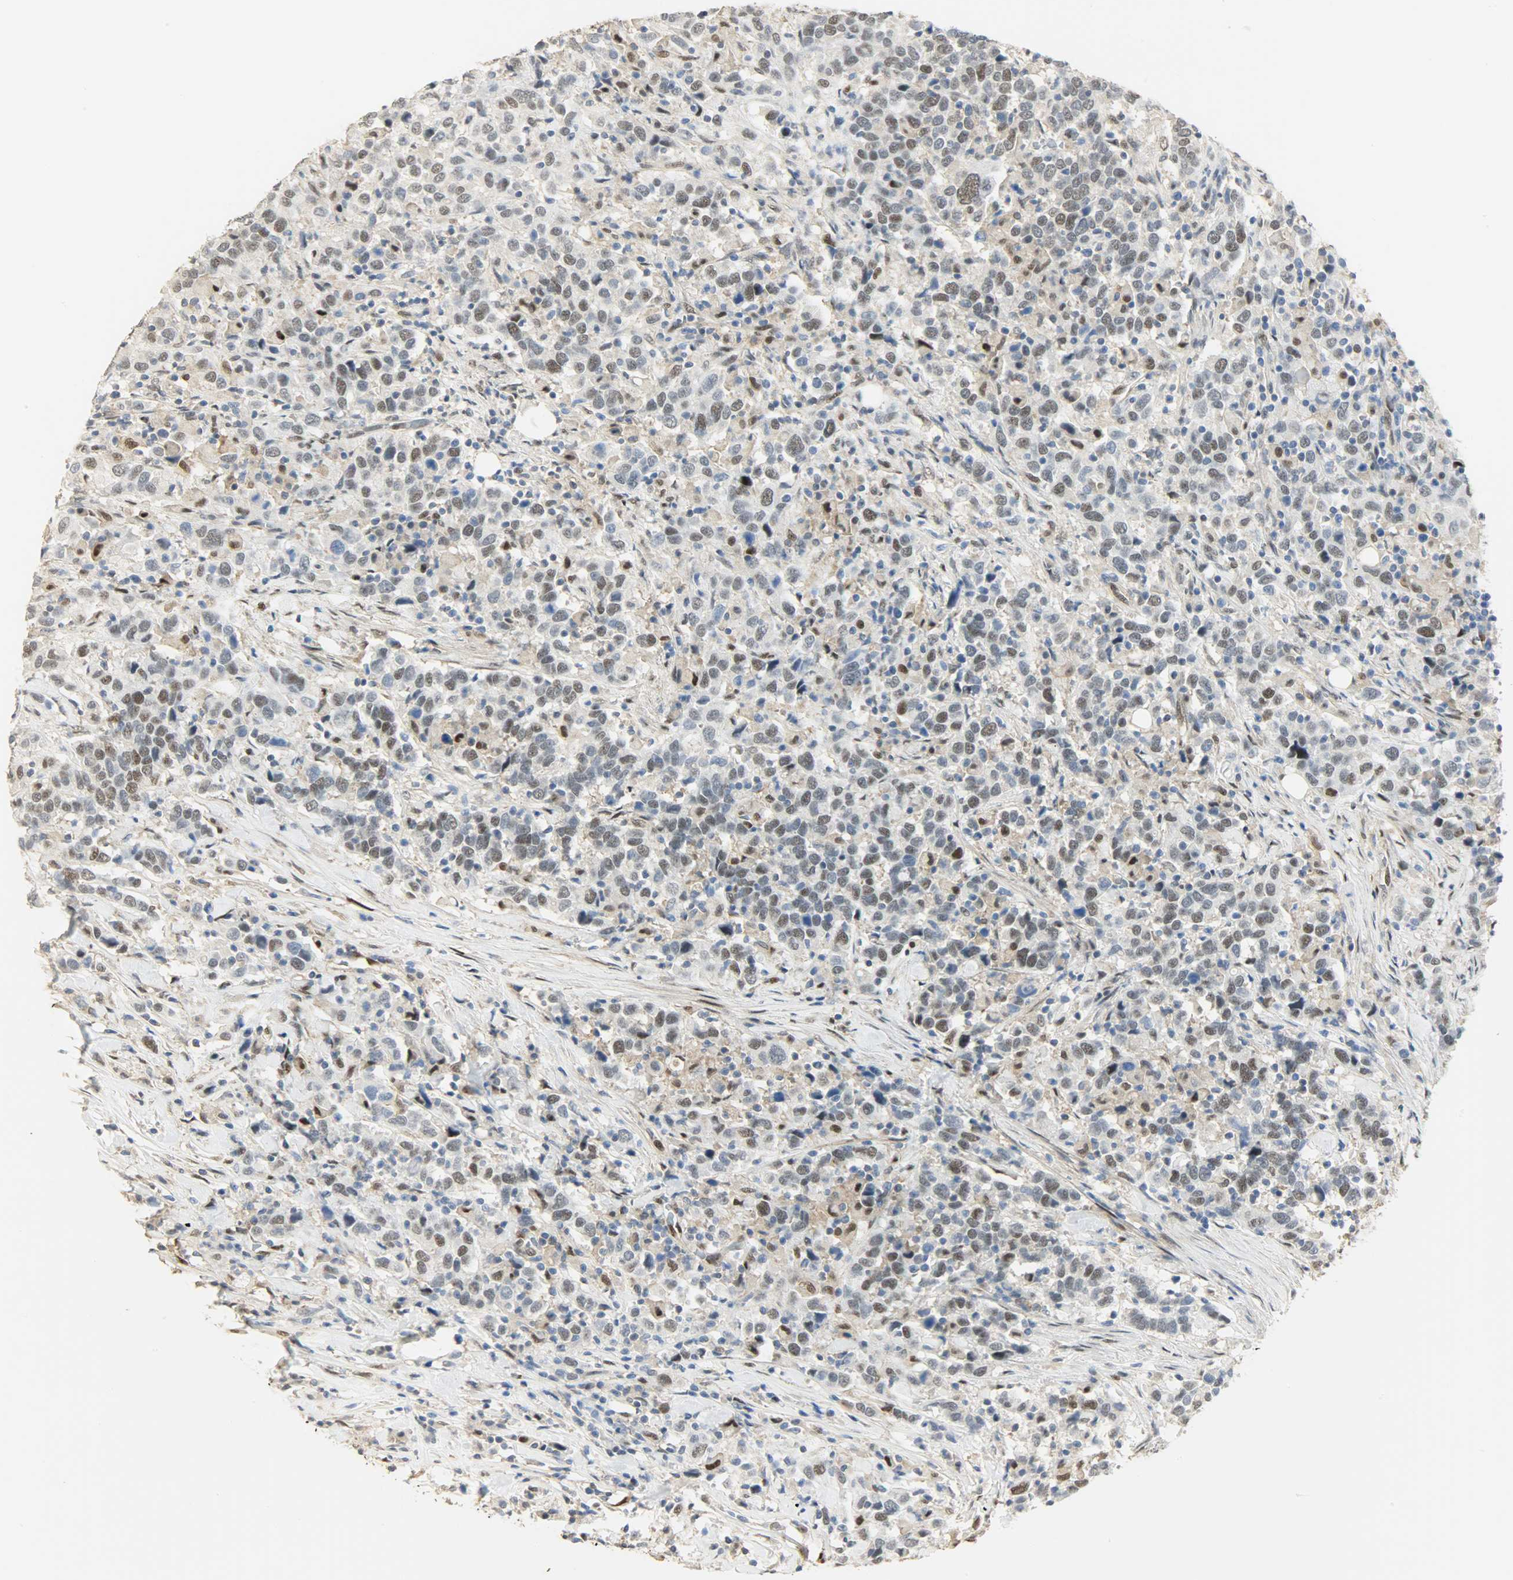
{"staining": {"intensity": "weak", "quantity": "25%-75%", "location": "nuclear"}, "tissue": "urothelial cancer", "cell_type": "Tumor cells", "image_type": "cancer", "snomed": [{"axis": "morphology", "description": "Urothelial carcinoma, High grade"}, {"axis": "topography", "description": "Urinary bladder"}], "caption": "High-grade urothelial carcinoma tissue demonstrates weak nuclear staining in about 25%-75% of tumor cells, visualized by immunohistochemistry. The staining is performed using DAB brown chromogen to label protein expression. The nuclei are counter-stained blue using hematoxylin.", "gene": "NPEPL1", "patient": {"sex": "male", "age": 61}}